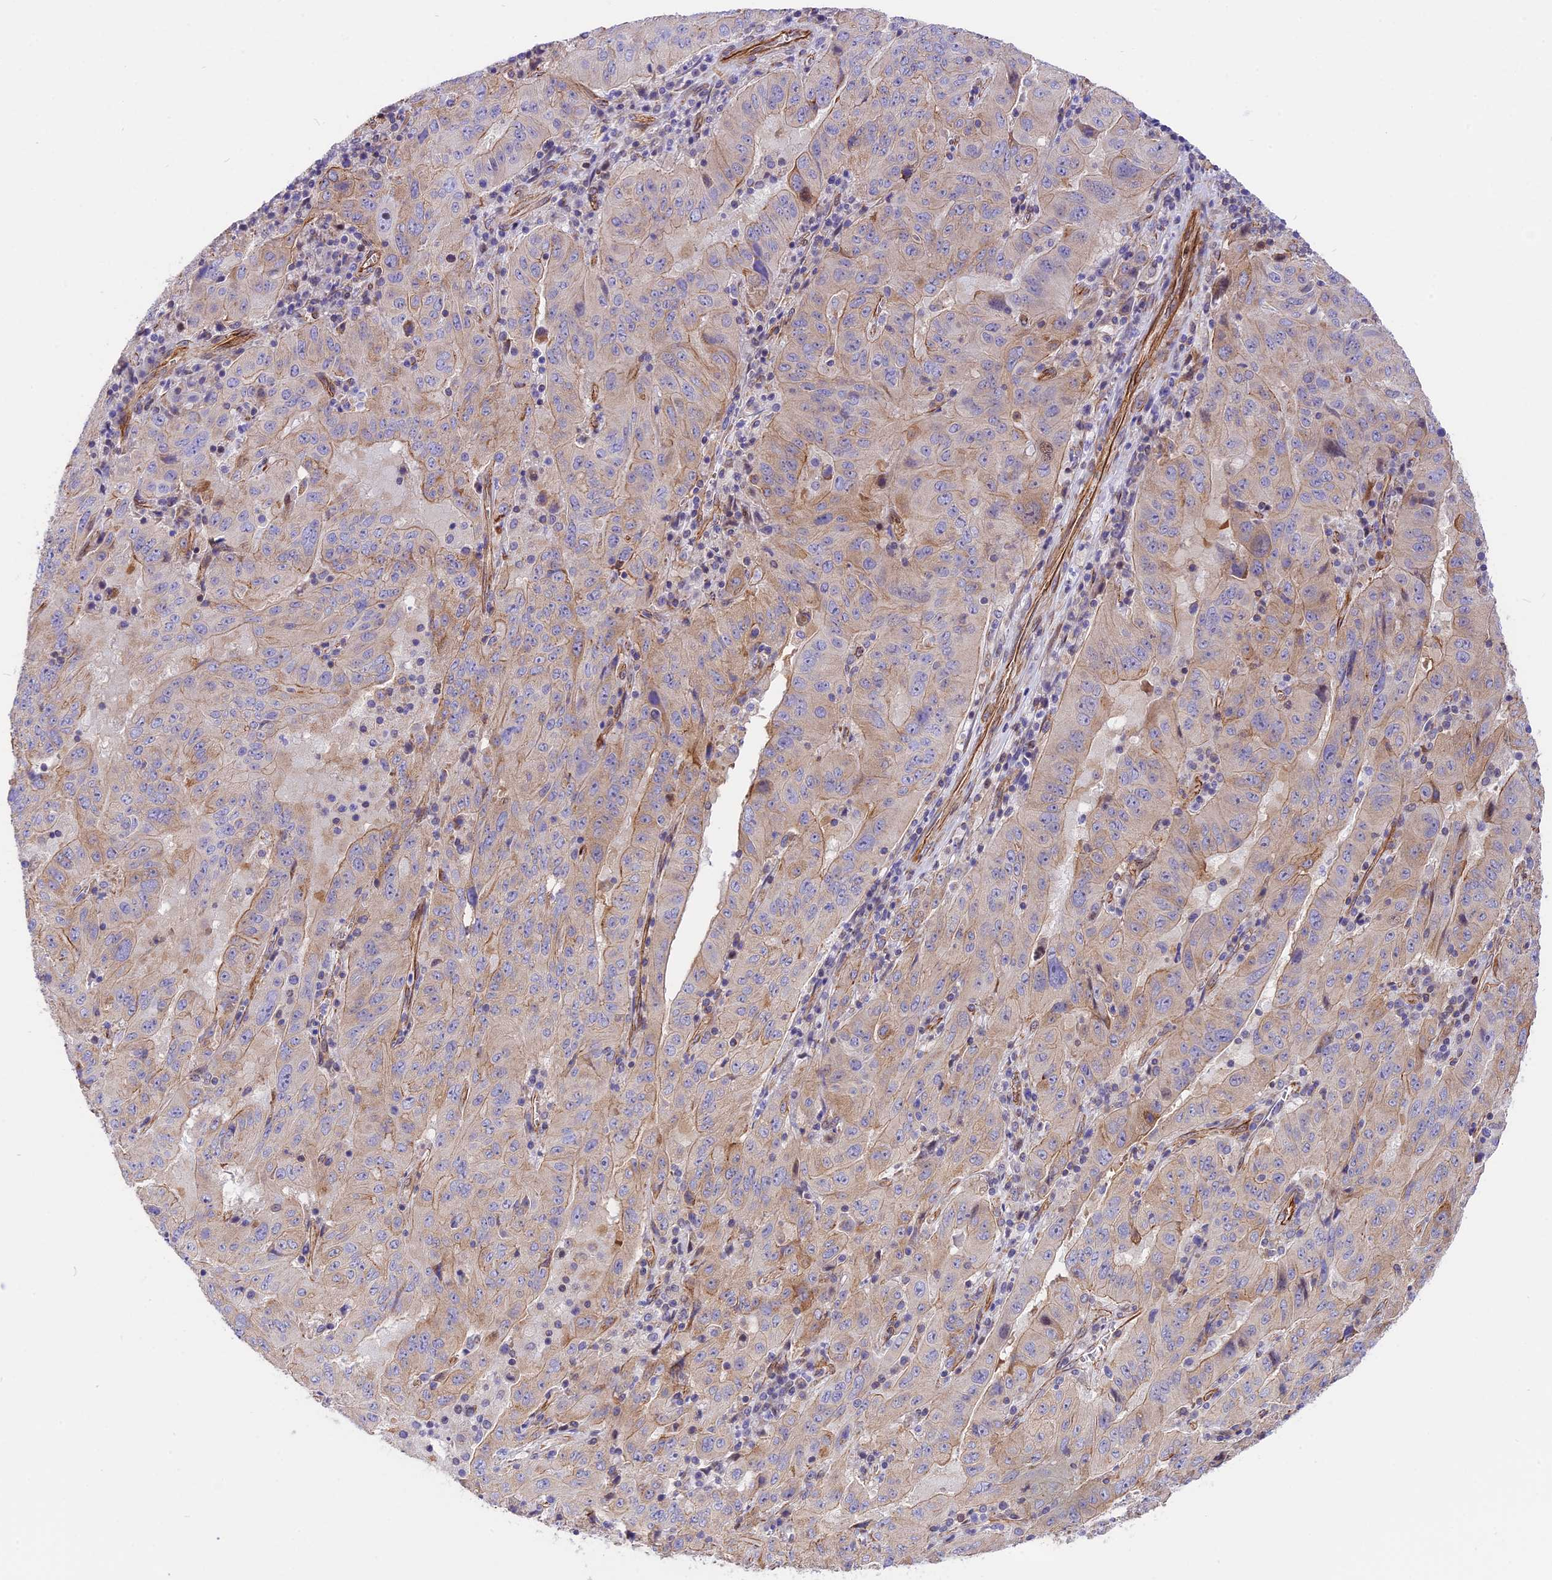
{"staining": {"intensity": "moderate", "quantity": "<25%", "location": "cytoplasmic/membranous"}, "tissue": "pancreatic cancer", "cell_type": "Tumor cells", "image_type": "cancer", "snomed": [{"axis": "morphology", "description": "Adenocarcinoma, NOS"}, {"axis": "topography", "description": "Pancreas"}], "caption": "High-power microscopy captured an IHC micrograph of pancreatic cancer (adenocarcinoma), revealing moderate cytoplasmic/membranous positivity in approximately <25% of tumor cells.", "gene": "R3HDM4", "patient": {"sex": "male", "age": 63}}